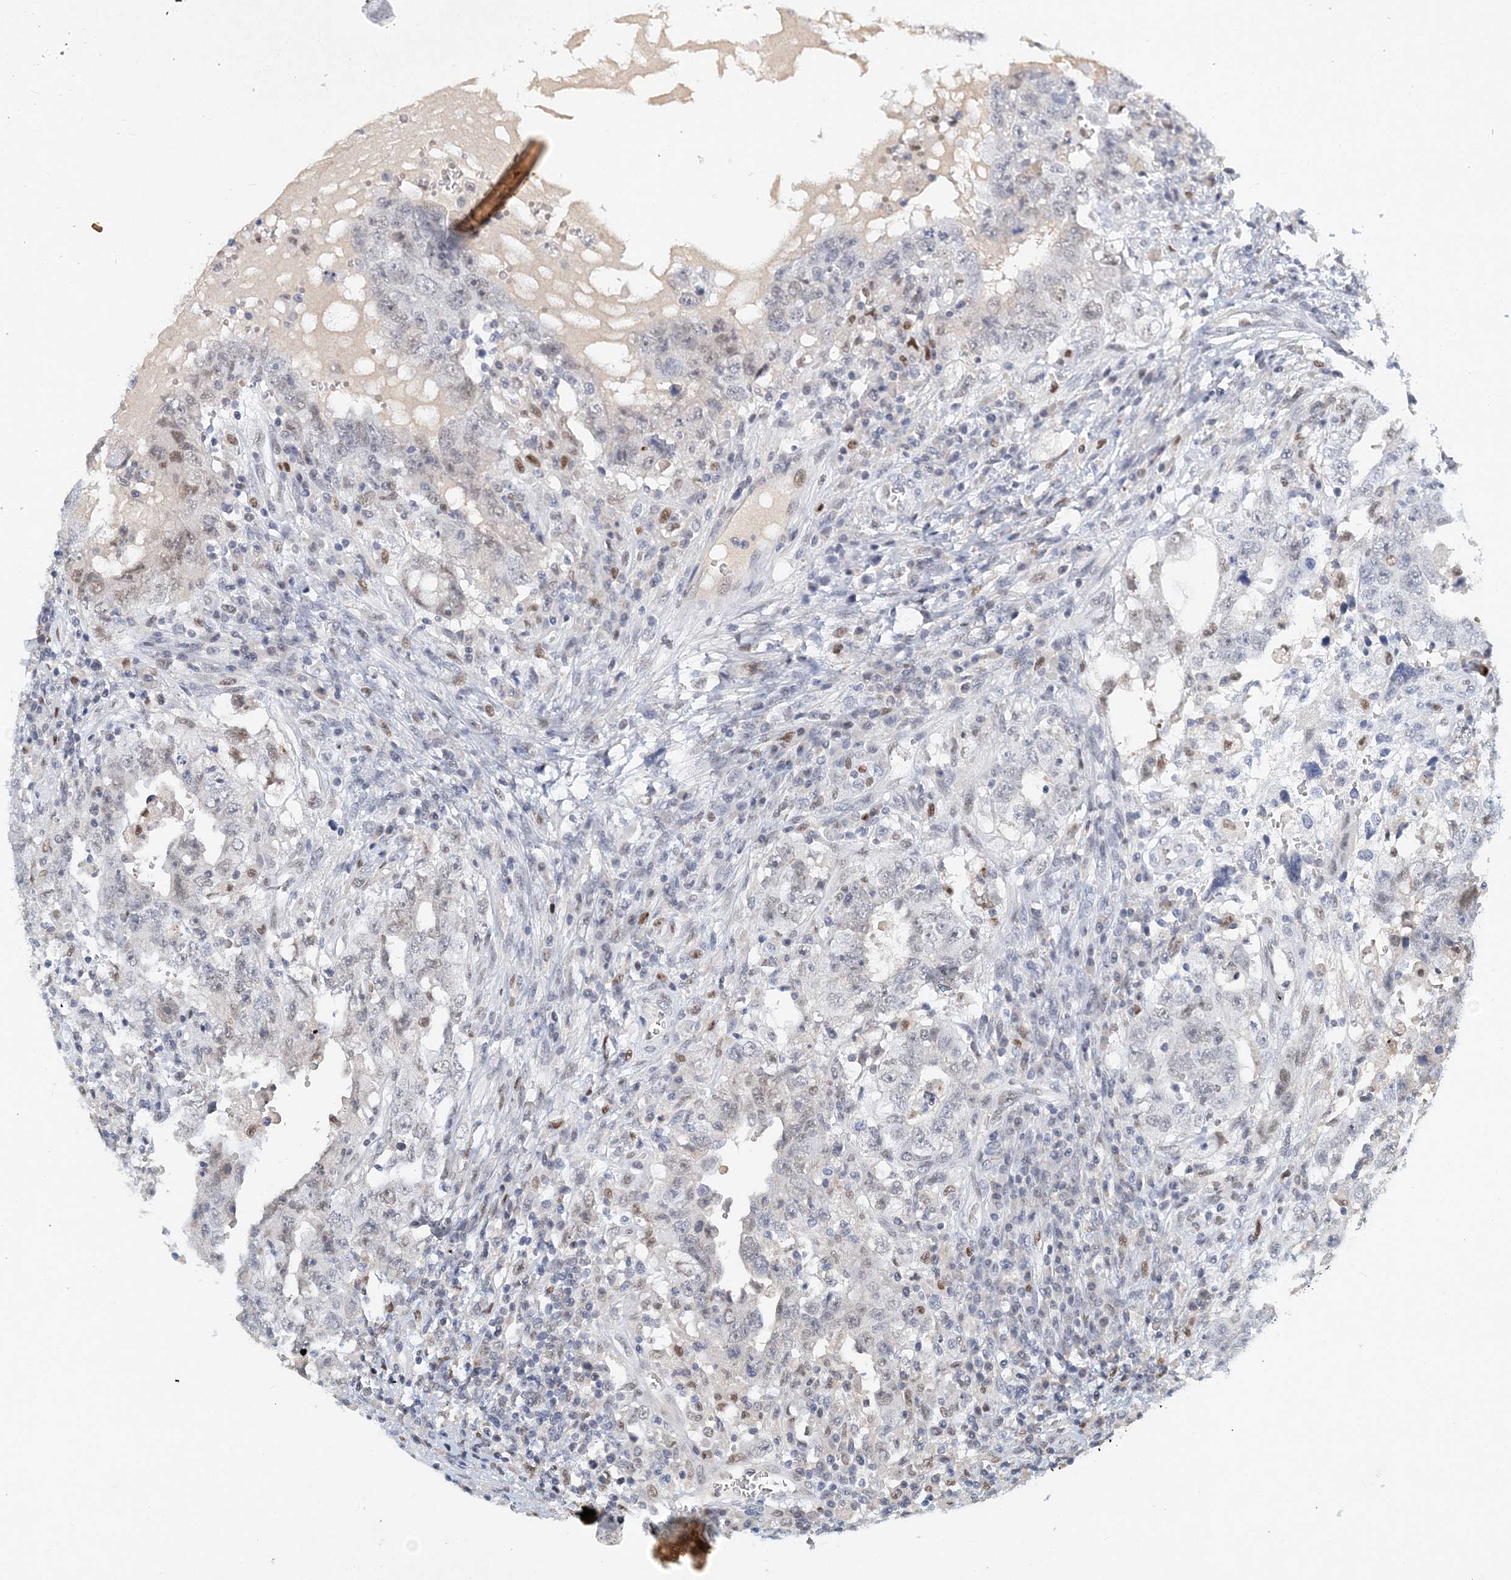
{"staining": {"intensity": "negative", "quantity": "none", "location": "none"}, "tissue": "testis cancer", "cell_type": "Tumor cells", "image_type": "cancer", "snomed": [{"axis": "morphology", "description": "Carcinoma, Embryonal, NOS"}, {"axis": "topography", "description": "Testis"}], "caption": "Photomicrograph shows no protein expression in tumor cells of testis cancer tissue. The staining is performed using DAB brown chromogen with nuclei counter-stained in using hematoxylin.", "gene": "KPNA4", "patient": {"sex": "male", "age": 26}}